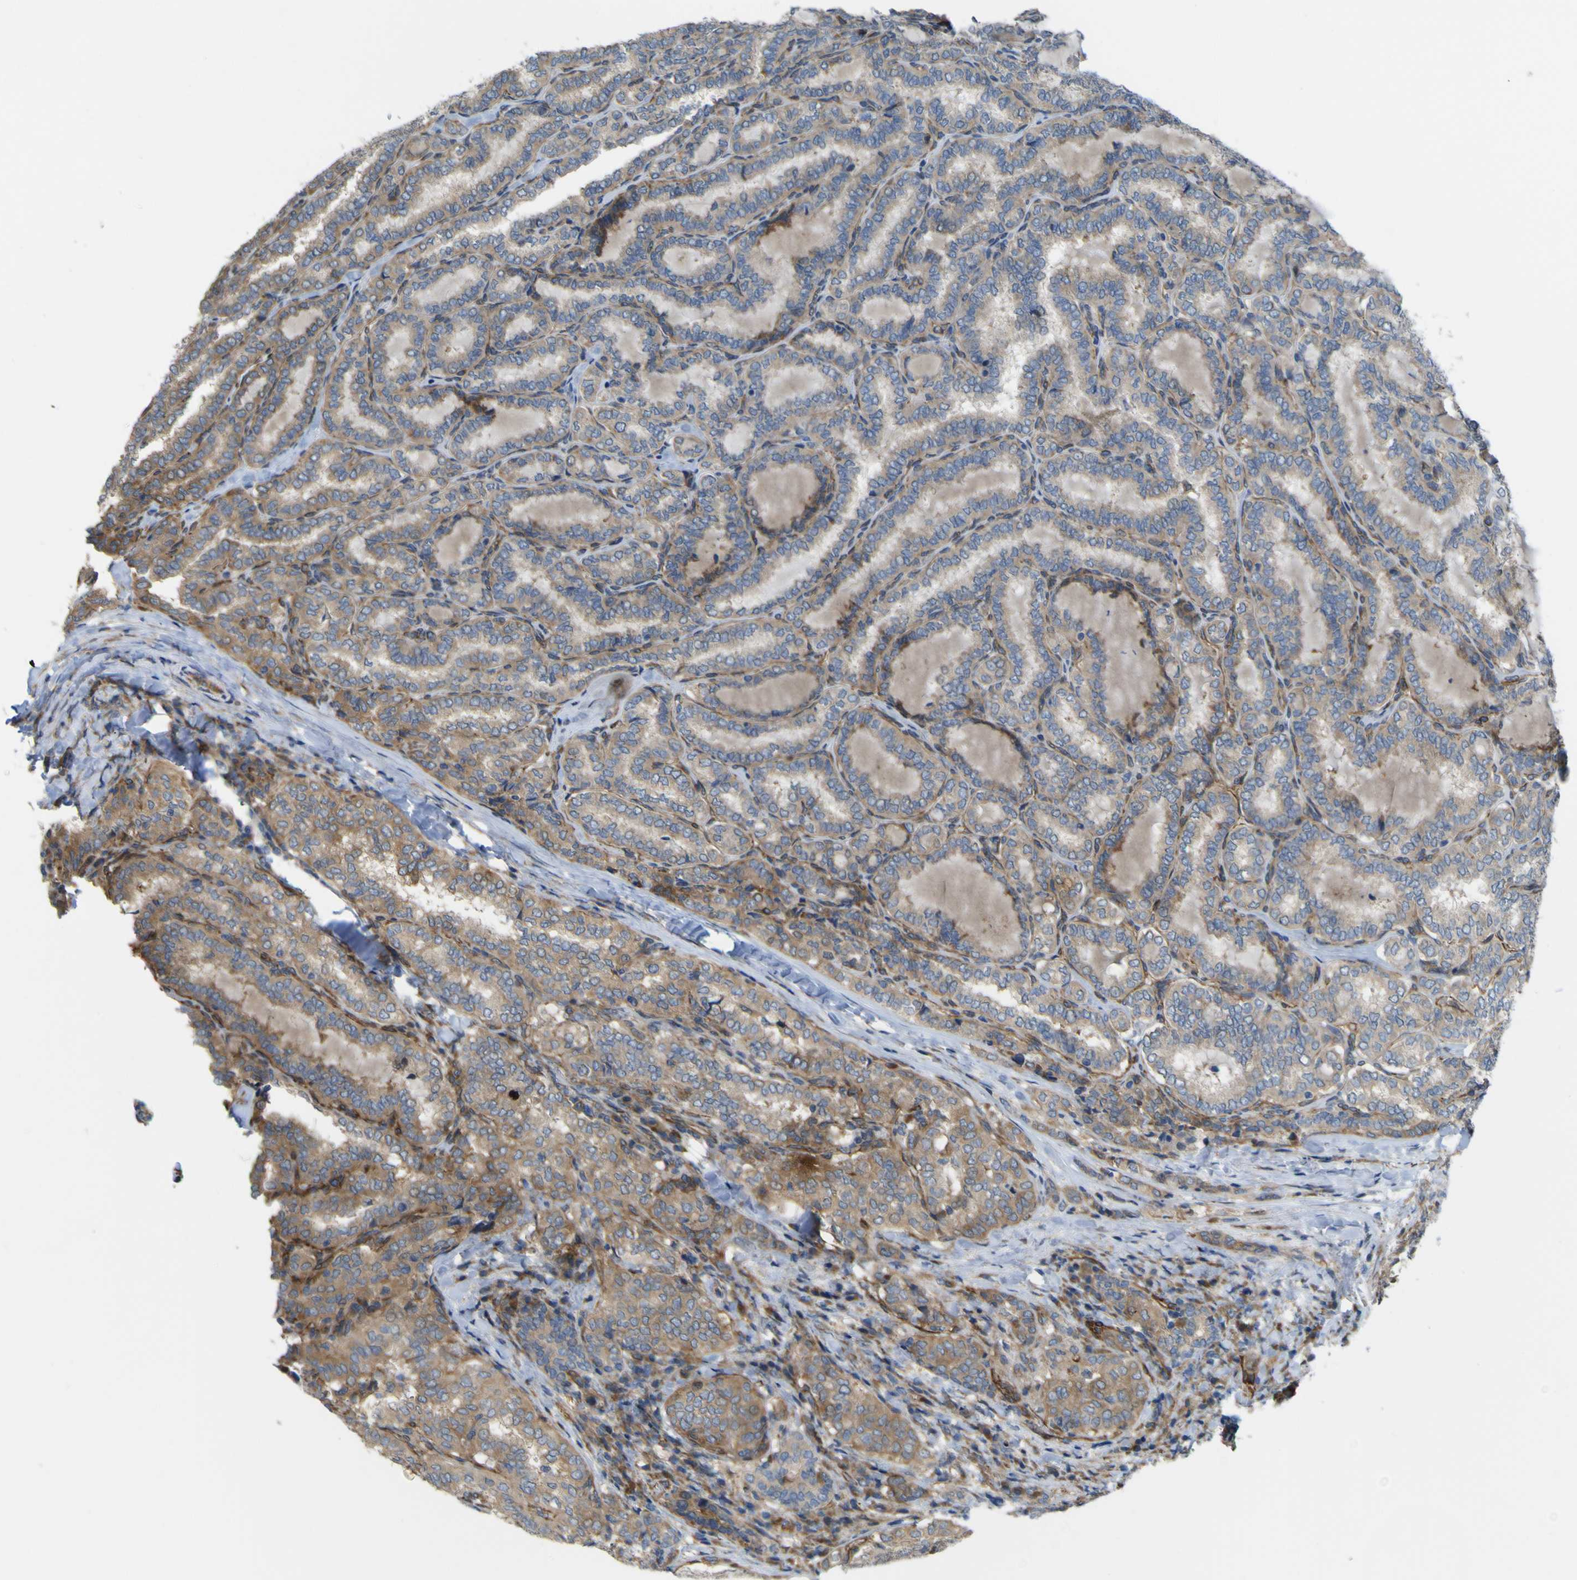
{"staining": {"intensity": "moderate", "quantity": "25%-75%", "location": "cytoplasmic/membranous"}, "tissue": "thyroid cancer", "cell_type": "Tumor cells", "image_type": "cancer", "snomed": [{"axis": "morphology", "description": "Normal tissue, NOS"}, {"axis": "morphology", "description": "Papillary adenocarcinoma, NOS"}, {"axis": "topography", "description": "Thyroid gland"}], "caption": "Immunohistochemical staining of human thyroid cancer demonstrates medium levels of moderate cytoplasmic/membranous protein expression in approximately 25%-75% of tumor cells.", "gene": "JPH1", "patient": {"sex": "female", "age": 30}}